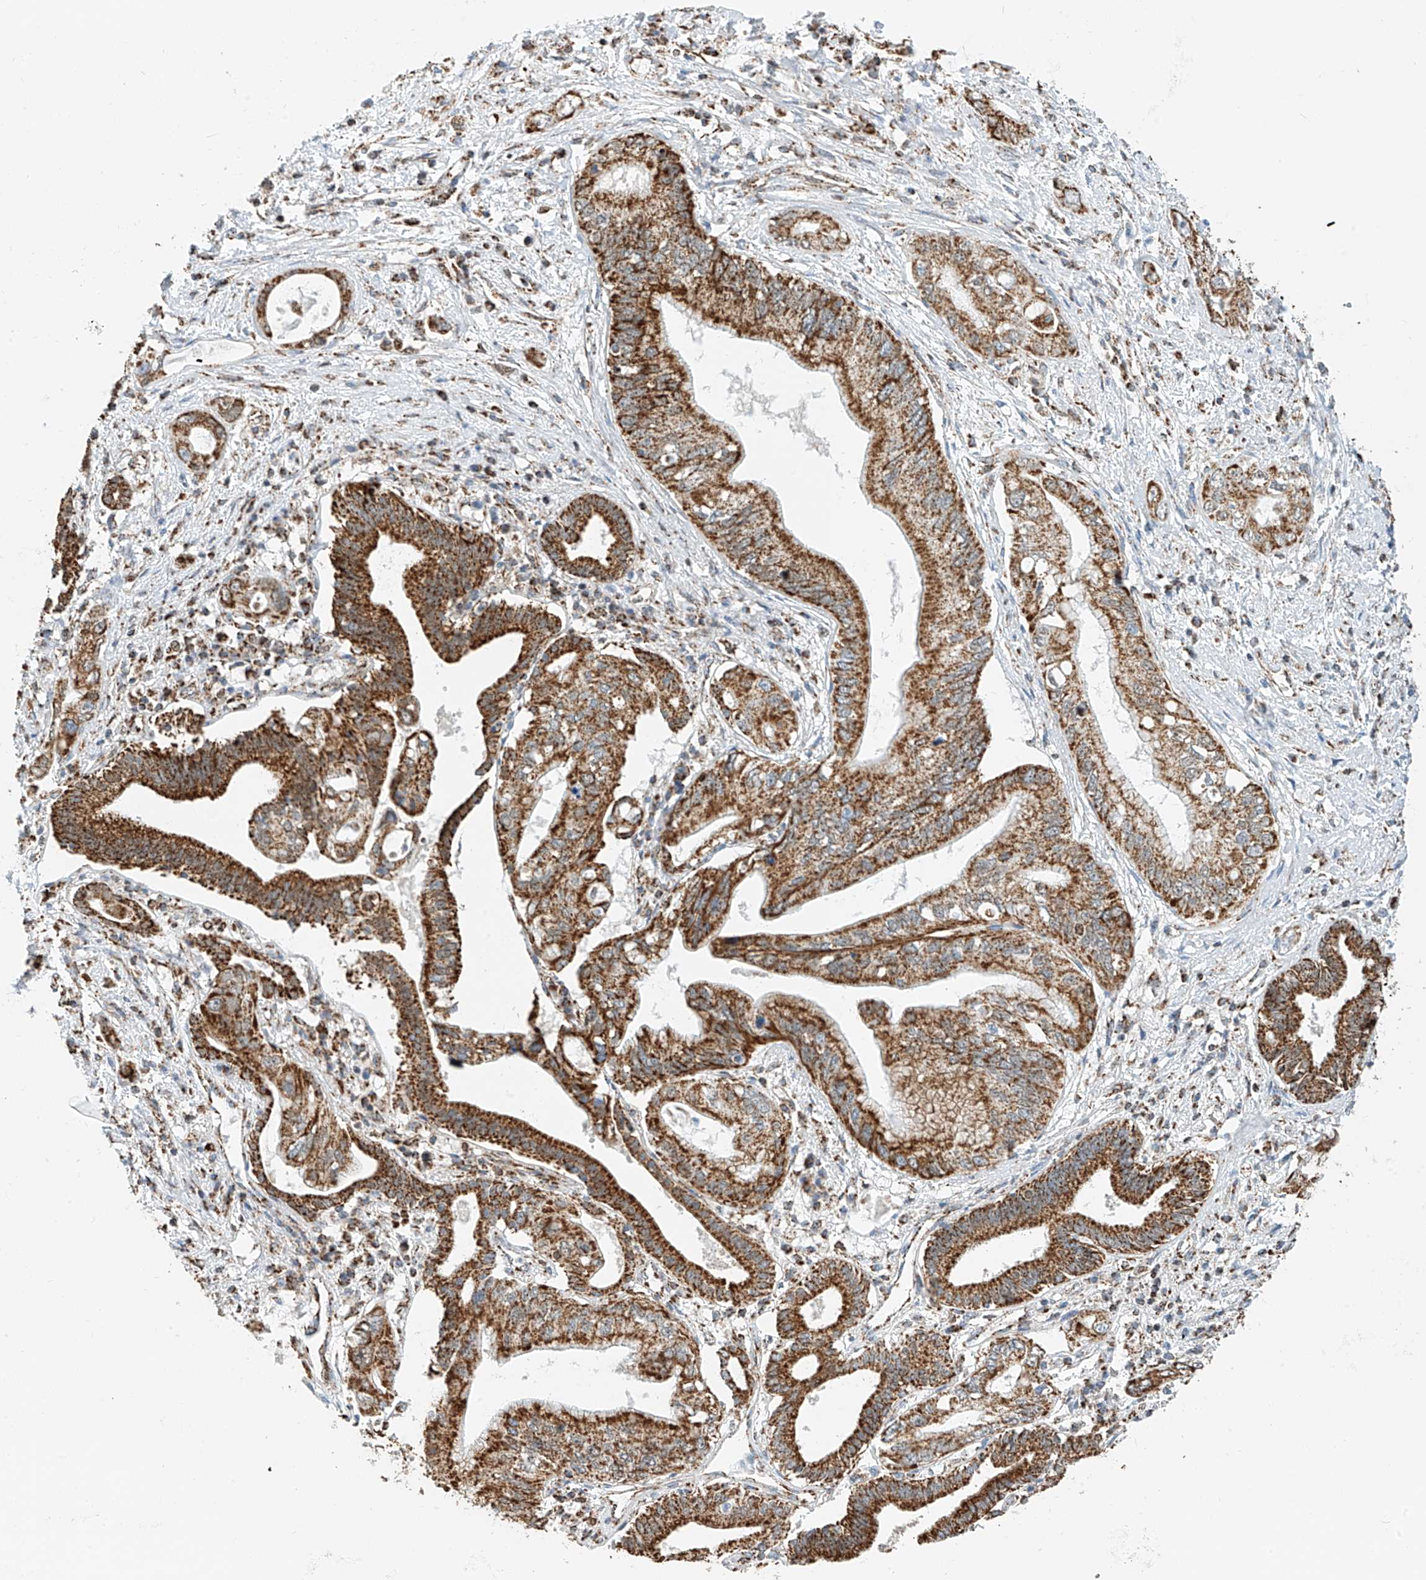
{"staining": {"intensity": "strong", "quantity": ">75%", "location": "cytoplasmic/membranous"}, "tissue": "pancreatic cancer", "cell_type": "Tumor cells", "image_type": "cancer", "snomed": [{"axis": "morphology", "description": "Inflammation, NOS"}, {"axis": "morphology", "description": "Adenocarcinoma, NOS"}, {"axis": "topography", "description": "Pancreas"}], "caption": "Immunohistochemistry staining of pancreatic cancer (adenocarcinoma), which shows high levels of strong cytoplasmic/membranous expression in approximately >75% of tumor cells indicating strong cytoplasmic/membranous protein expression. The staining was performed using DAB (3,3'-diaminobenzidine) (brown) for protein detection and nuclei were counterstained in hematoxylin (blue).", "gene": "PPA2", "patient": {"sex": "female", "age": 56}}